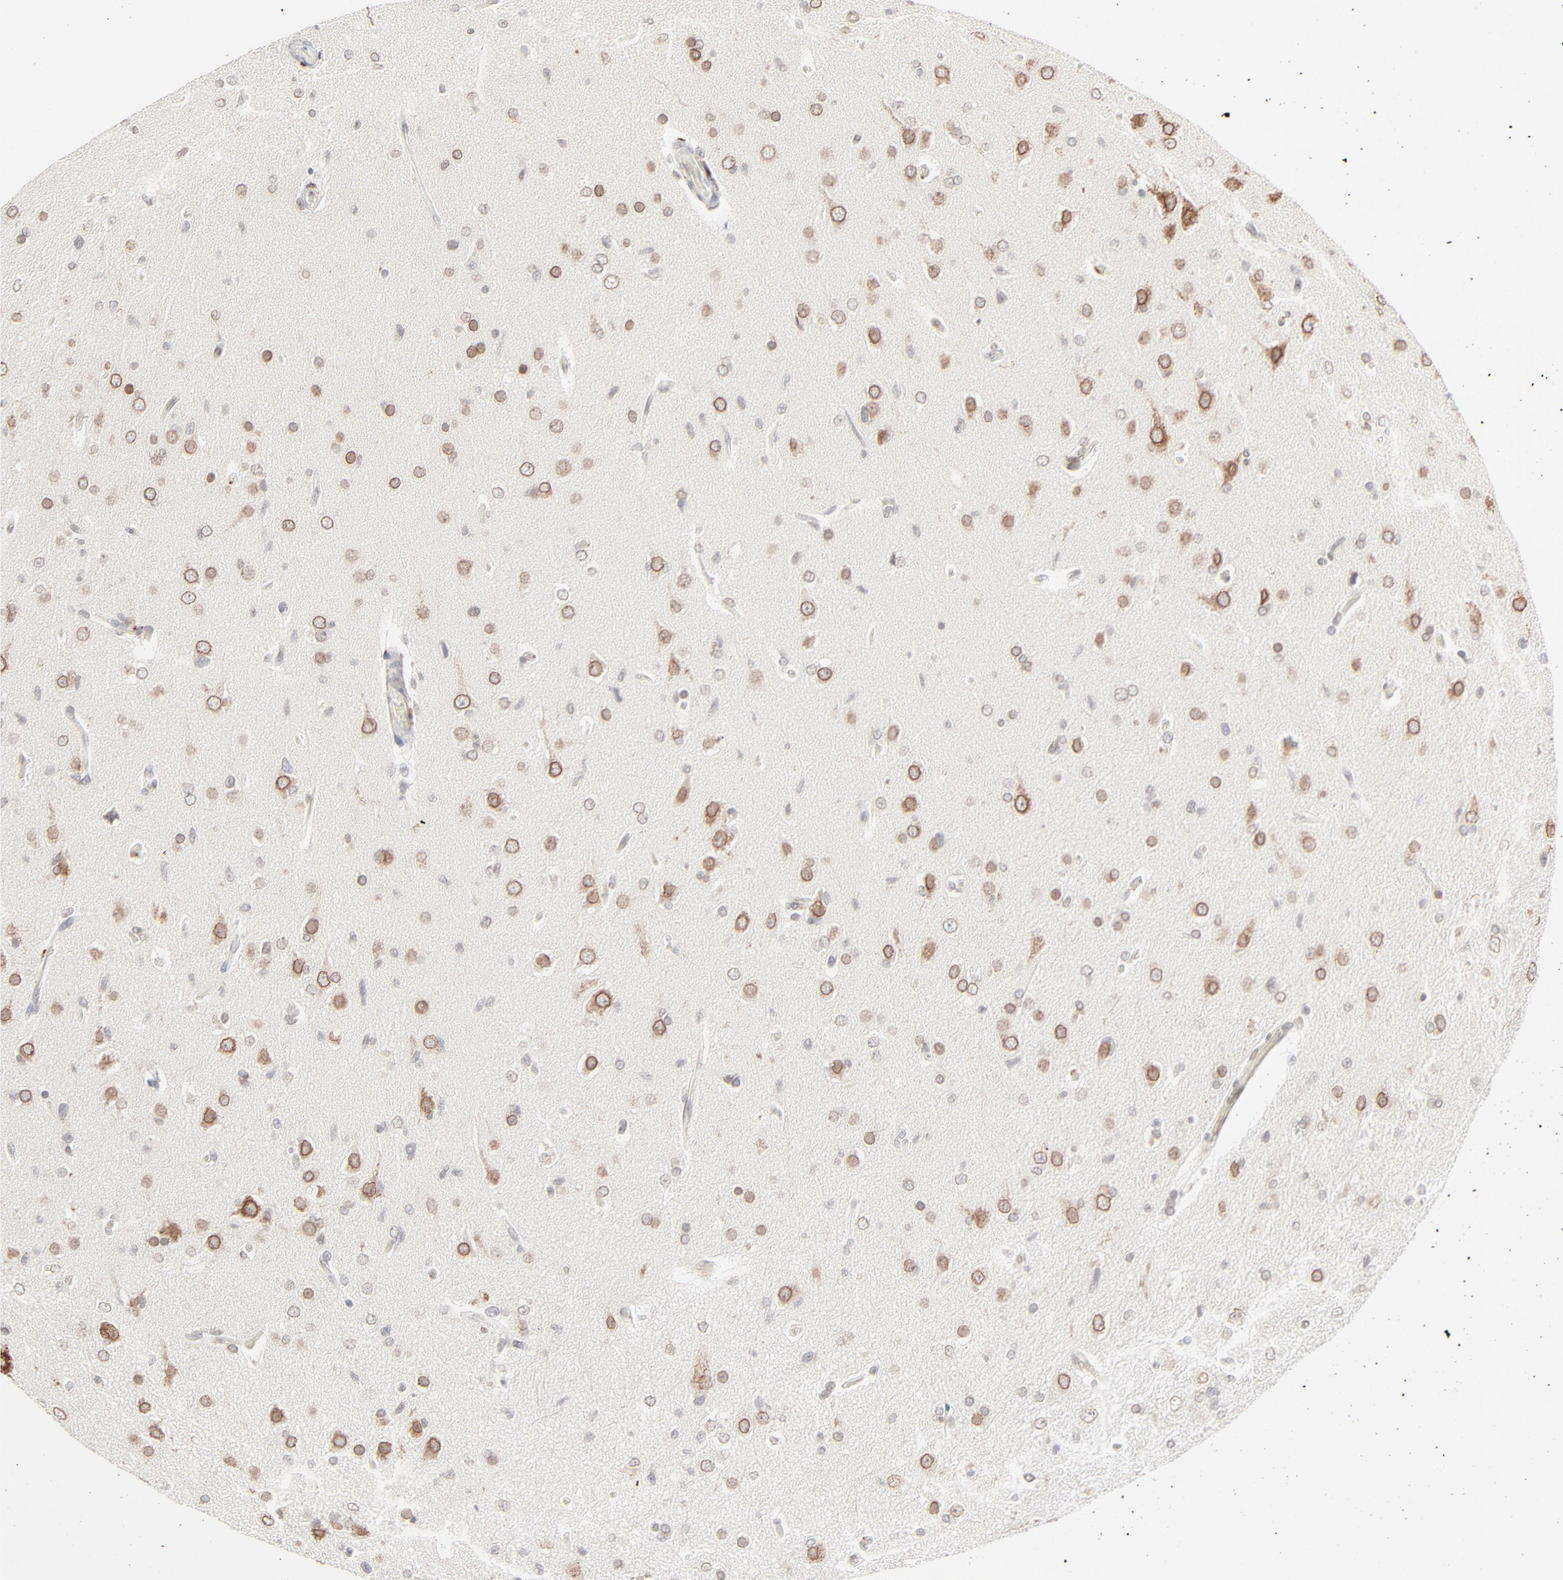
{"staining": {"intensity": "moderate", "quantity": "25%-75%", "location": "cytoplasmic/membranous,nuclear"}, "tissue": "glioma", "cell_type": "Tumor cells", "image_type": "cancer", "snomed": [{"axis": "morphology", "description": "Glioma, malignant, High grade"}, {"axis": "topography", "description": "Brain"}], "caption": "Immunohistochemical staining of glioma exhibits medium levels of moderate cytoplasmic/membranous and nuclear protein positivity in approximately 25%-75% of tumor cells. (DAB (3,3'-diaminobenzidine) IHC, brown staining for protein, blue staining for nuclei).", "gene": "MAD1L1", "patient": {"sex": "male", "age": 33}}